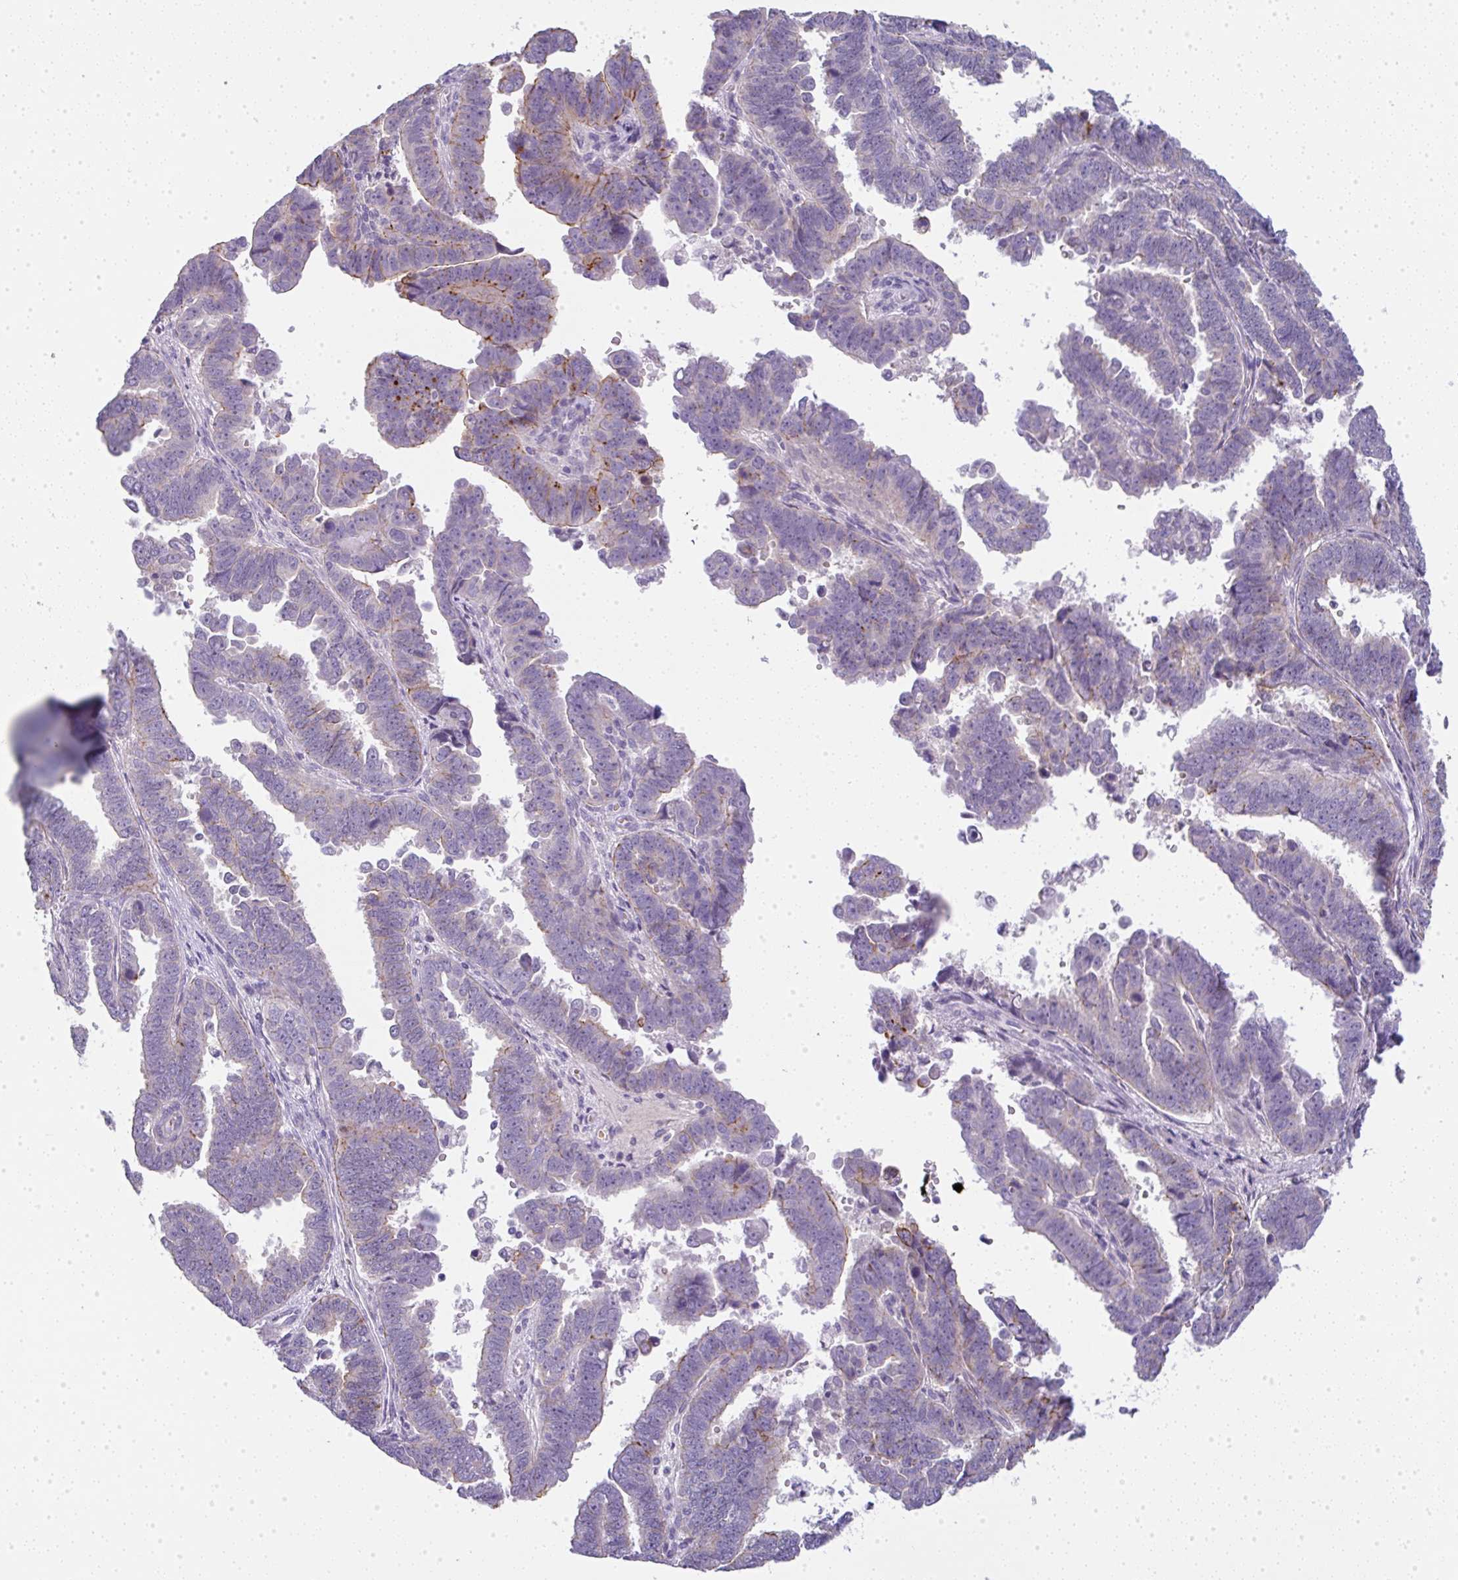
{"staining": {"intensity": "moderate", "quantity": "<25%", "location": "cytoplasmic/membranous"}, "tissue": "endometrial cancer", "cell_type": "Tumor cells", "image_type": "cancer", "snomed": [{"axis": "morphology", "description": "Adenocarcinoma, NOS"}, {"axis": "topography", "description": "Endometrium"}], "caption": "This photomicrograph shows adenocarcinoma (endometrial) stained with immunohistochemistry (IHC) to label a protein in brown. The cytoplasmic/membranous of tumor cells show moderate positivity for the protein. Nuclei are counter-stained blue.", "gene": "LPAR4", "patient": {"sex": "female", "age": 75}}